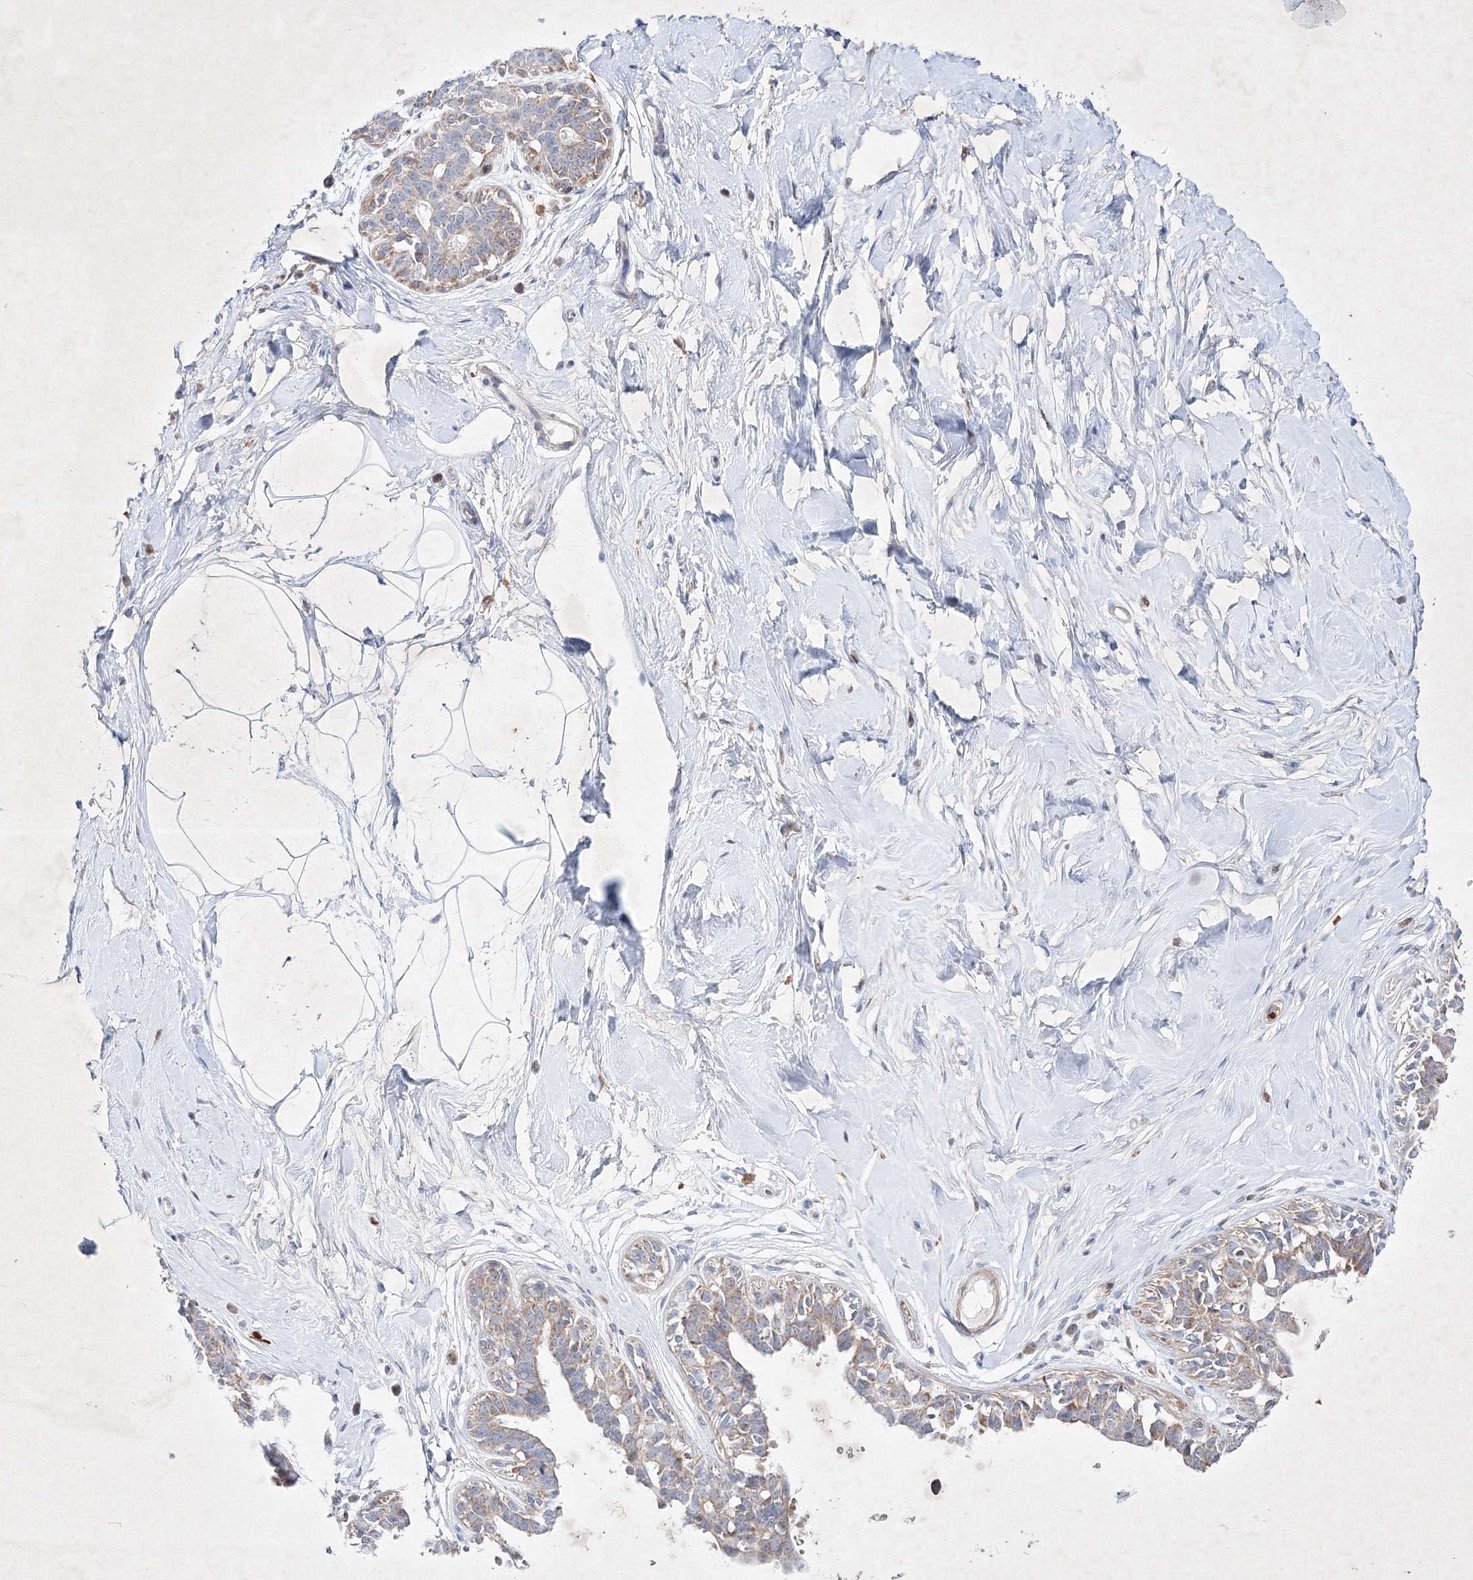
{"staining": {"intensity": "negative", "quantity": "none", "location": "none"}, "tissue": "breast", "cell_type": "Adipocytes", "image_type": "normal", "snomed": [{"axis": "morphology", "description": "Normal tissue, NOS"}, {"axis": "topography", "description": "Breast"}], "caption": "Immunohistochemistry (IHC) photomicrograph of normal breast stained for a protein (brown), which displays no positivity in adipocytes.", "gene": "OPA1", "patient": {"sex": "female", "age": 45}}